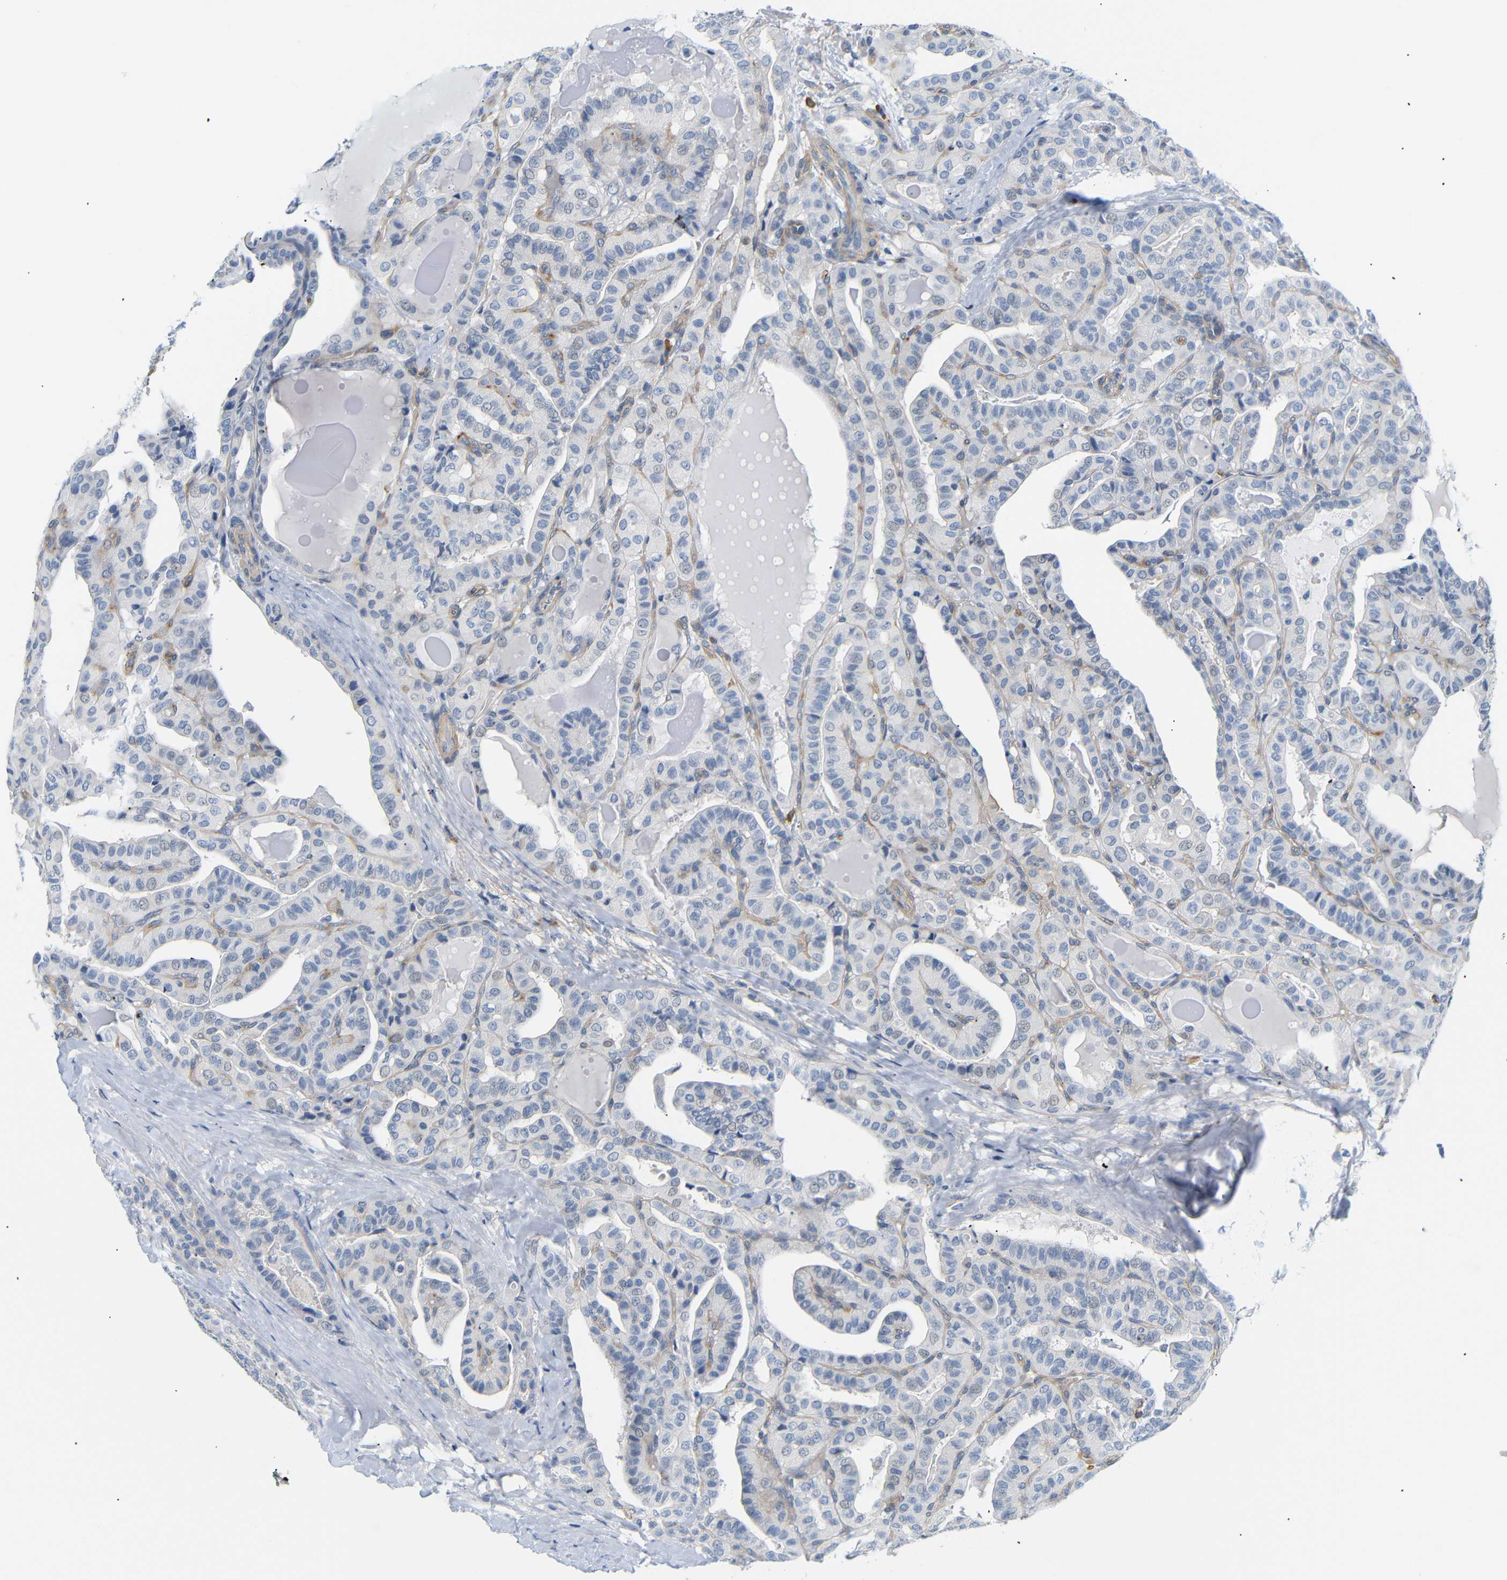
{"staining": {"intensity": "negative", "quantity": "none", "location": "none"}, "tissue": "thyroid cancer", "cell_type": "Tumor cells", "image_type": "cancer", "snomed": [{"axis": "morphology", "description": "Papillary adenocarcinoma, NOS"}, {"axis": "topography", "description": "Thyroid gland"}], "caption": "This image is of thyroid papillary adenocarcinoma stained with IHC to label a protein in brown with the nuclei are counter-stained blue. There is no positivity in tumor cells. (DAB IHC with hematoxylin counter stain).", "gene": "STMN3", "patient": {"sex": "male", "age": 77}}